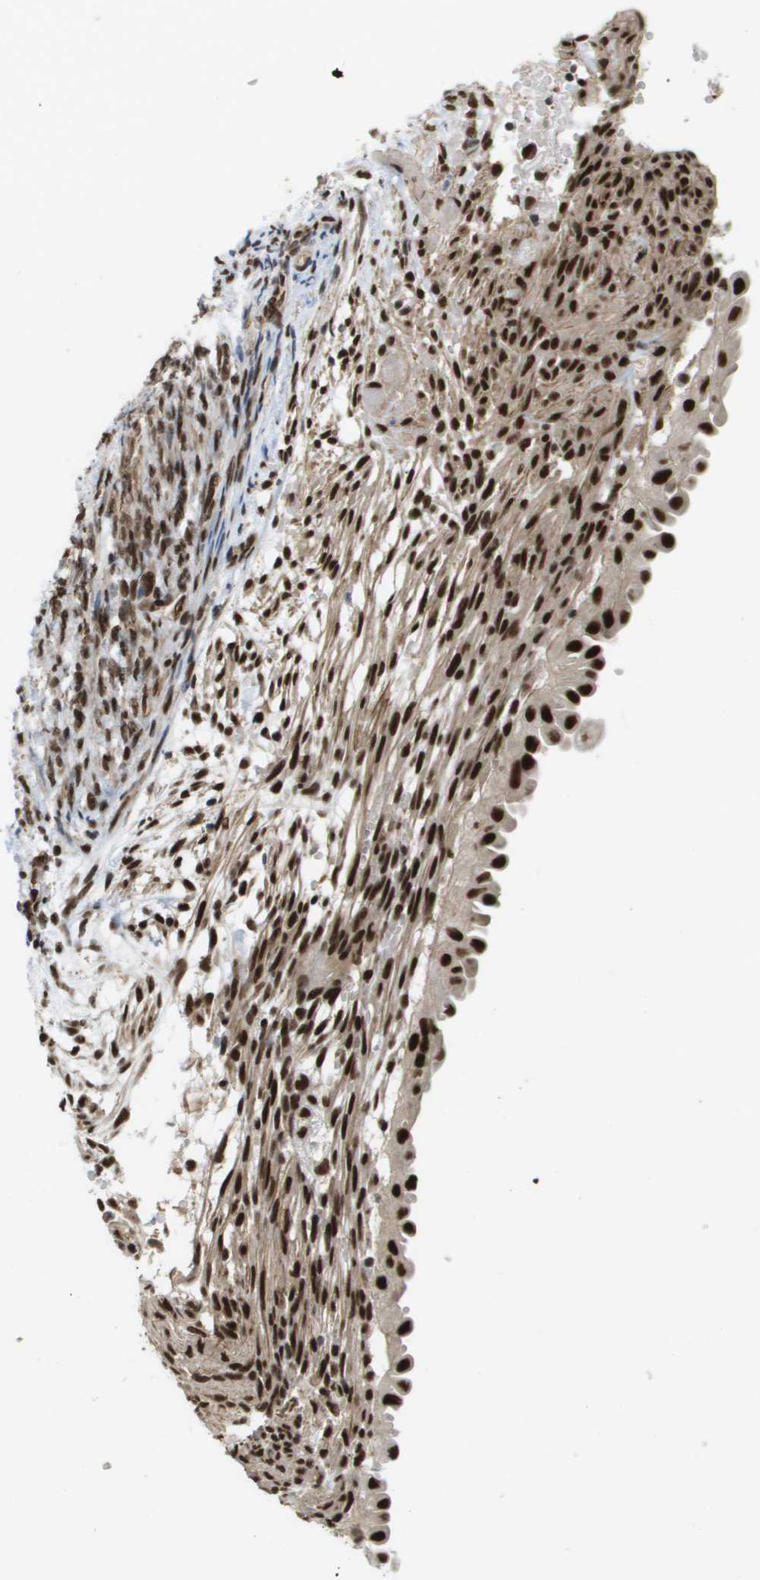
{"staining": {"intensity": "strong", "quantity": ">75%", "location": "nuclear"}, "tissue": "endometrial cancer", "cell_type": "Tumor cells", "image_type": "cancer", "snomed": [{"axis": "morphology", "description": "Adenocarcinoma, NOS"}, {"axis": "topography", "description": "Endometrium"}], "caption": "Immunohistochemistry (IHC) of human endometrial cancer reveals high levels of strong nuclear expression in approximately >75% of tumor cells.", "gene": "CDT1", "patient": {"sex": "female", "age": 58}}